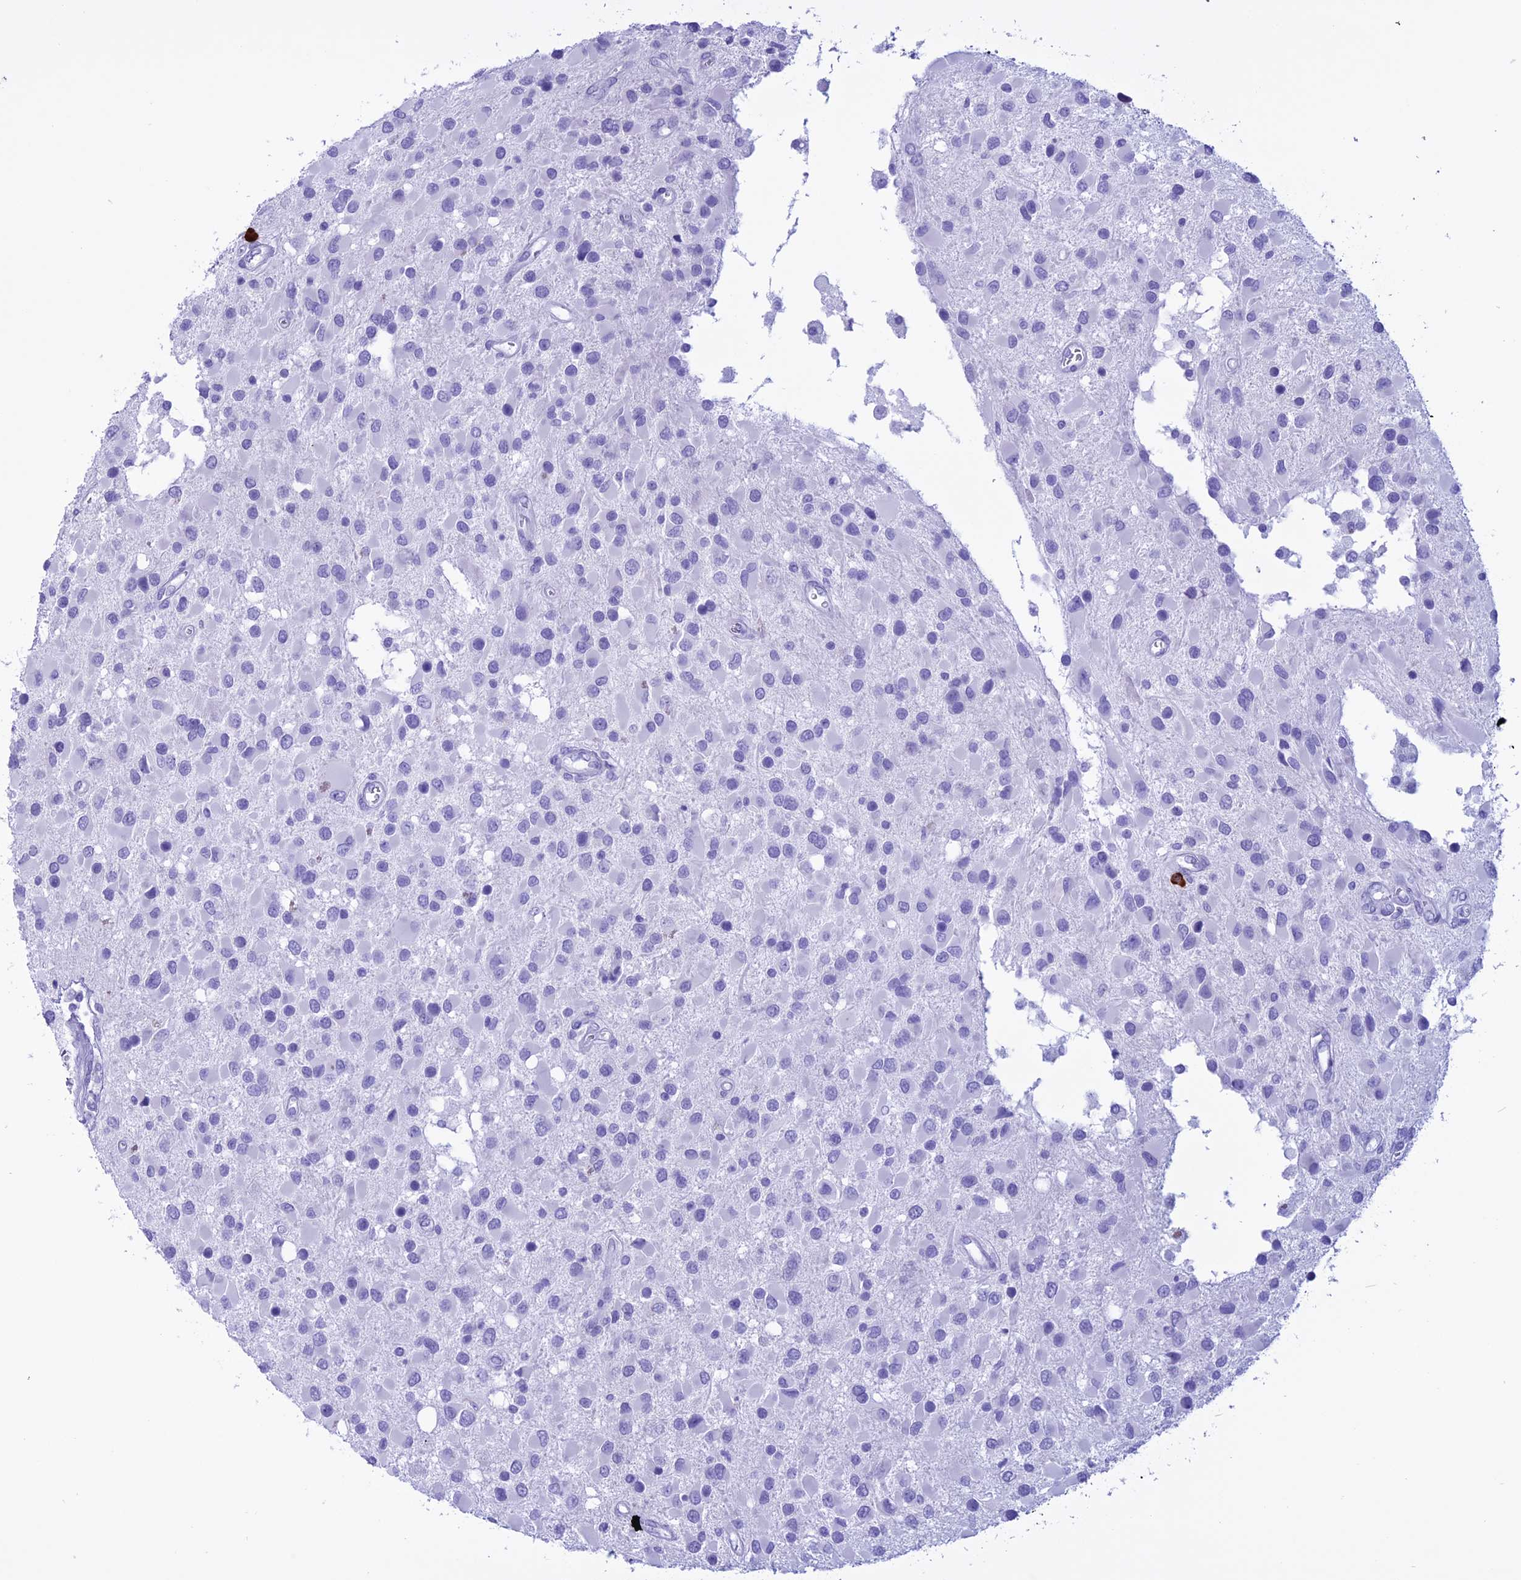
{"staining": {"intensity": "negative", "quantity": "none", "location": "none"}, "tissue": "glioma", "cell_type": "Tumor cells", "image_type": "cancer", "snomed": [{"axis": "morphology", "description": "Glioma, malignant, High grade"}, {"axis": "topography", "description": "Brain"}], "caption": "Immunohistochemistry of human malignant glioma (high-grade) demonstrates no expression in tumor cells.", "gene": "MZB1", "patient": {"sex": "male", "age": 53}}